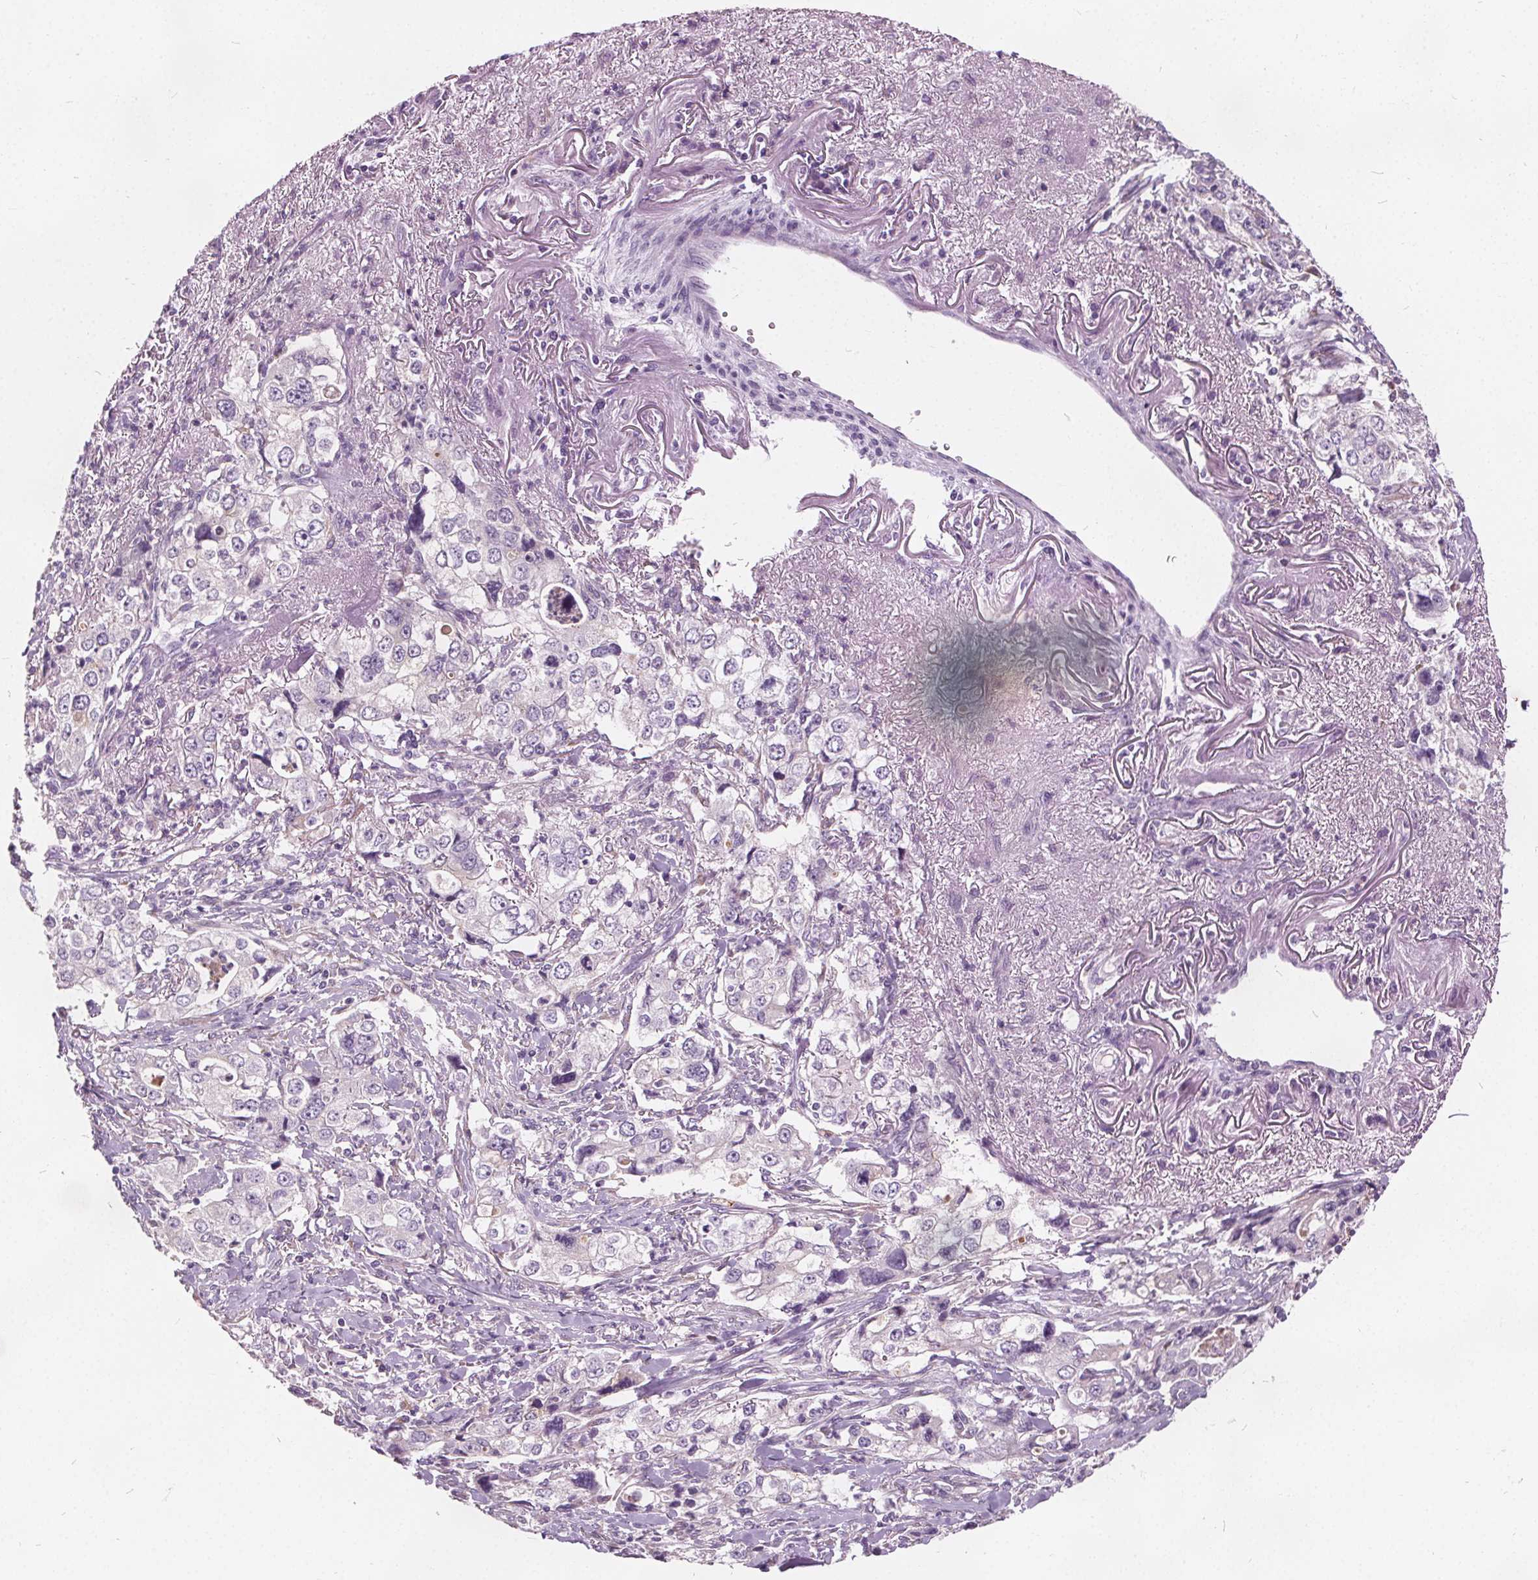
{"staining": {"intensity": "negative", "quantity": "none", "location": "none"}, "tissue": "stomach cancer", "cell_type": "Tumor cells", "image_type": "cancer", "snomed": [{"axis": "morphology", "description": "Adenocarcinoma, NOS"}, {"axis": "topography", "description": "Stomach, upper"}], "caption": "Tumor cells show no significant positivity in stomach cancer (adenocarcinoma).", "gene": "ACOX2", "patient": {"sex": "male", "age": 75}}